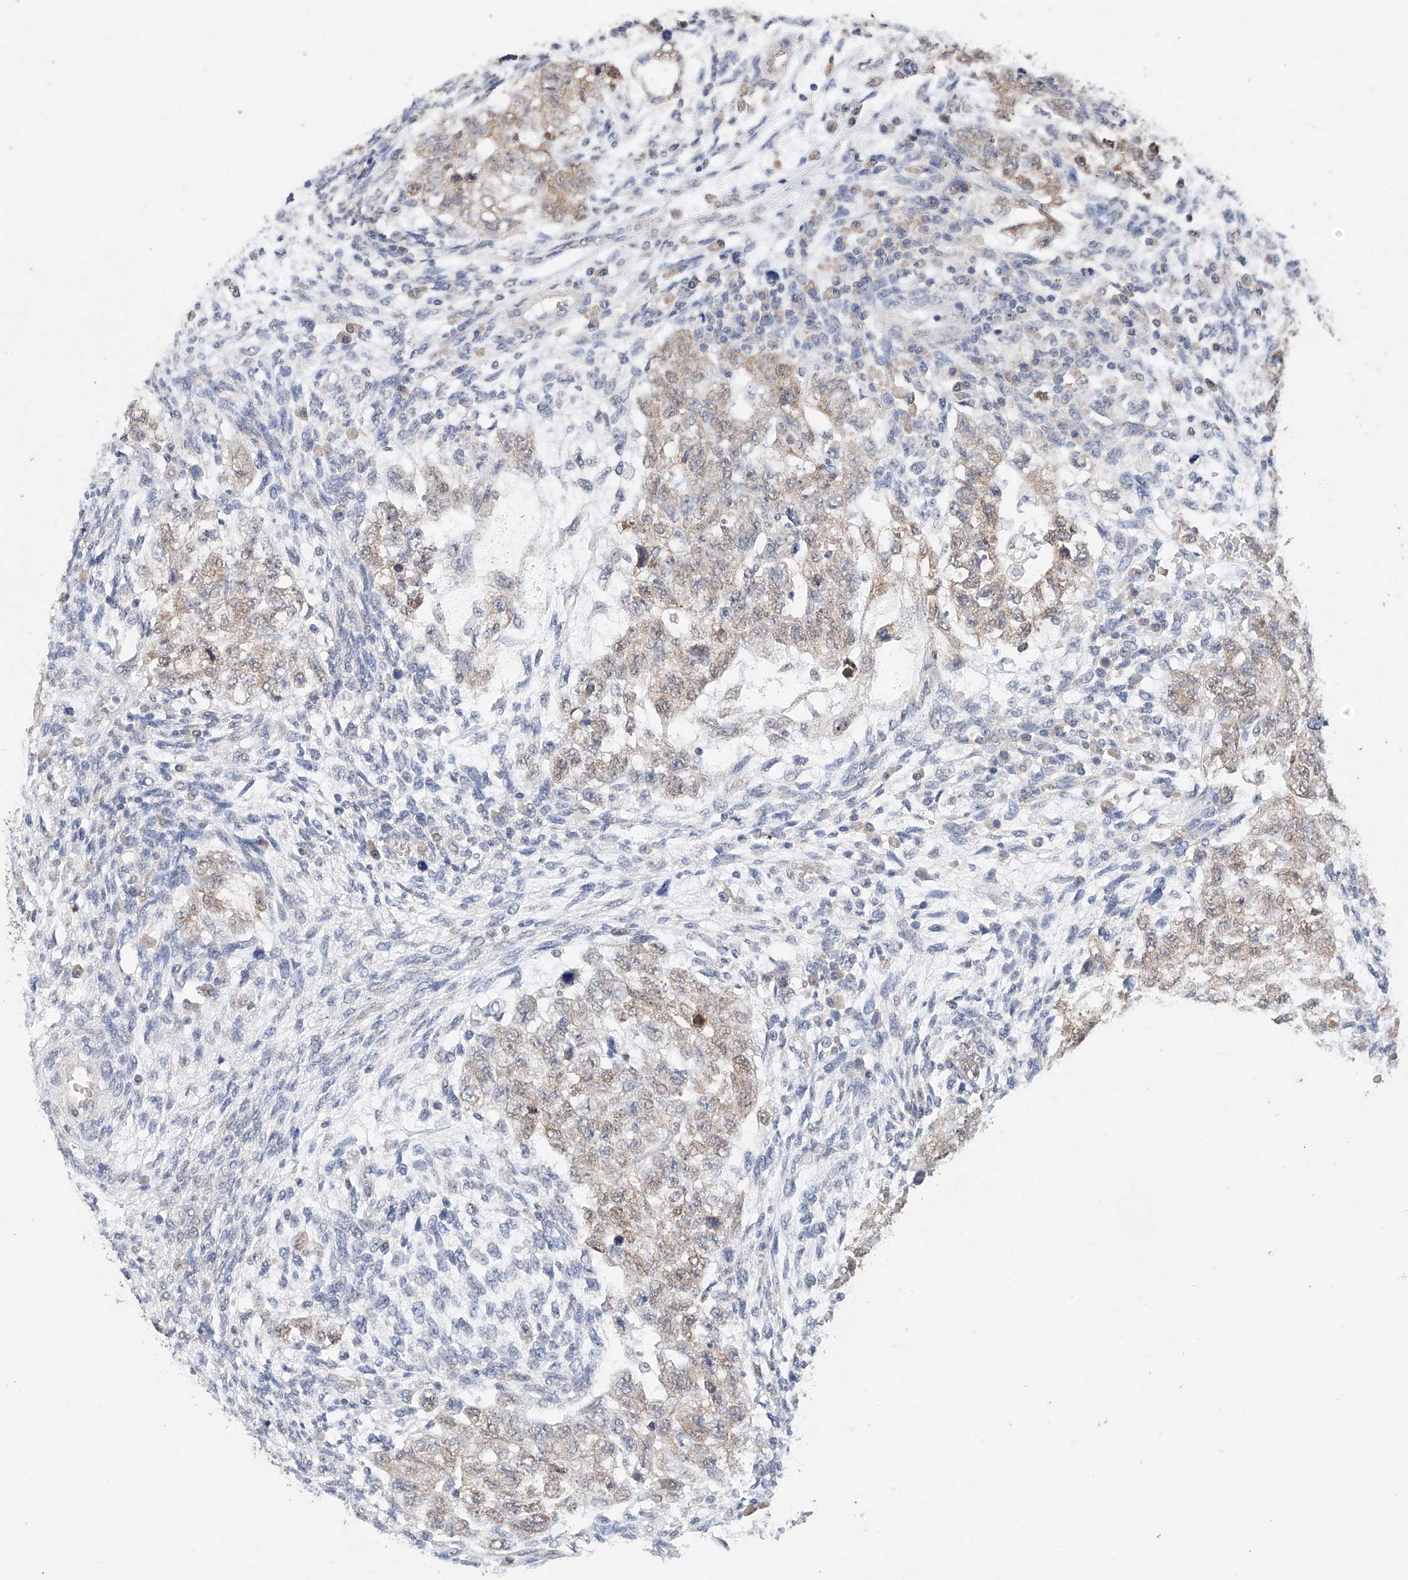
{"staining": {"intensity": "weak", "quantity": ">75%", "location": "cytoplasmic/membranous"}, "tissue": "testis cancer", "cell_type": "Tumor cells", "image_type": "cancer", "snomed": [{"axis": "morphology", "description": "Normal tissue, NOS"}, {"axis": "morphology", "description": "Carcinoma, Embryonal, NOS"}, {"axis": "topography", "description": "Testis"}], "caption": "Testis embryonal carcinoma tissue exhibits weak cytoplasmic/membranous expression in approximately >75% of tumor cells", "gene": "CERS4", "patient": {"sex": "male", "age": 36}}